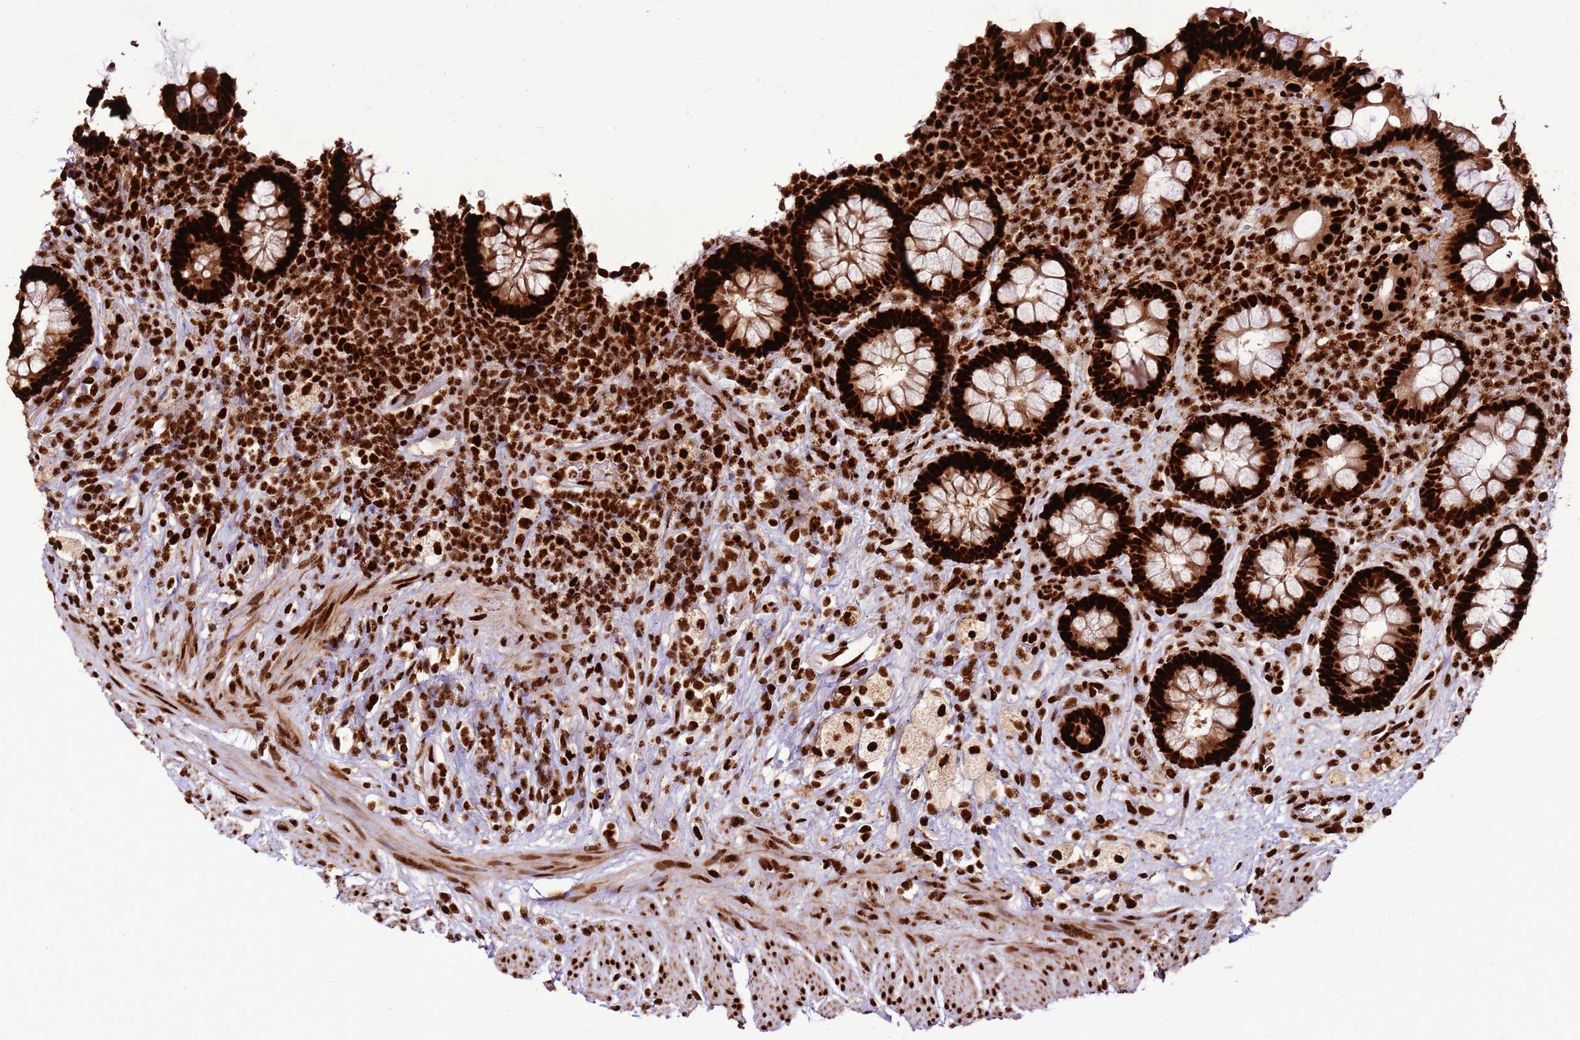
{"staining": {"intensity": "strong", "quantity": ">75%", "location": "nuclear"}, "tissue": "rectum", "cell_type": "Glandular cells", "image_type": "normal", "snomed": [{"axis": "morphology", "description": "Normal tissue, NOS"}, {"axis": "topography", "description": "Rectum"}, {"axis": "topography", "description": "Peripheral nerve tissue"}], "caption": "Glandular cells demonstrate strong nuclear expression in about >75% of cells in benign rectum.", "gene": "HNRNPAB", "patient": {"sex": "female", "age": 69}}